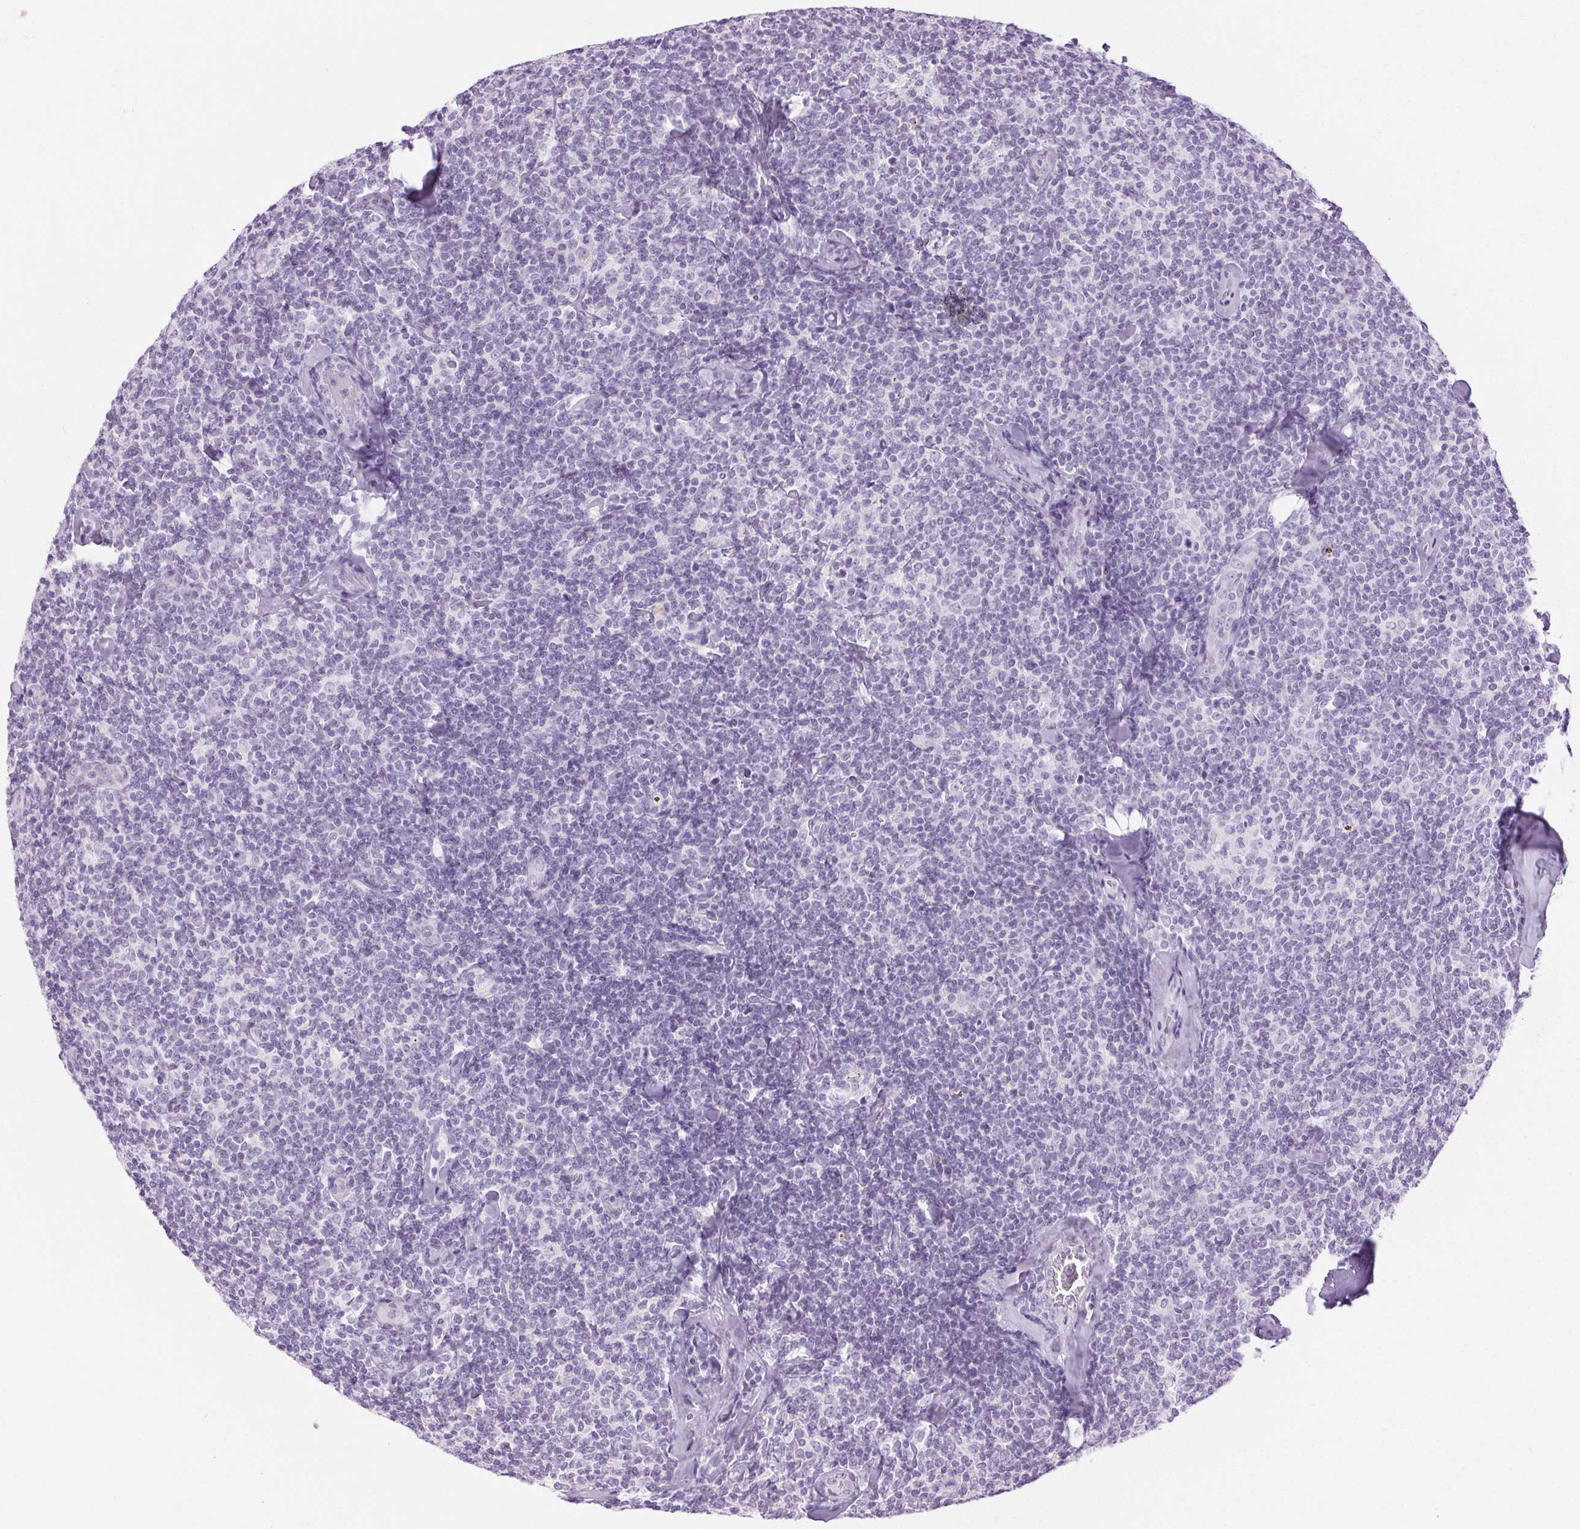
{"staining": {"intensity": "negative", "quantity": "none", "location": "none"}, "tissue": "lymphoma", "cell_type": "Tumor cells", "image_type": "cancer", "snomed": [{"axis": "morphology", "description": "Malignant lymphoma, non-Hodgkin's type, Low grade"}, {"axis": "topography", "description": "Lymph node"}], "caption": "DAB (3,3'-diaminobenzidine) immunohistochemical staining of malignant lymphoma, non-Hodgkin's type (low-grade) demonstrates no significant staining in tumor cells.", "gene": "BEND2", "patient": {"sex": "female", "age": 56}}